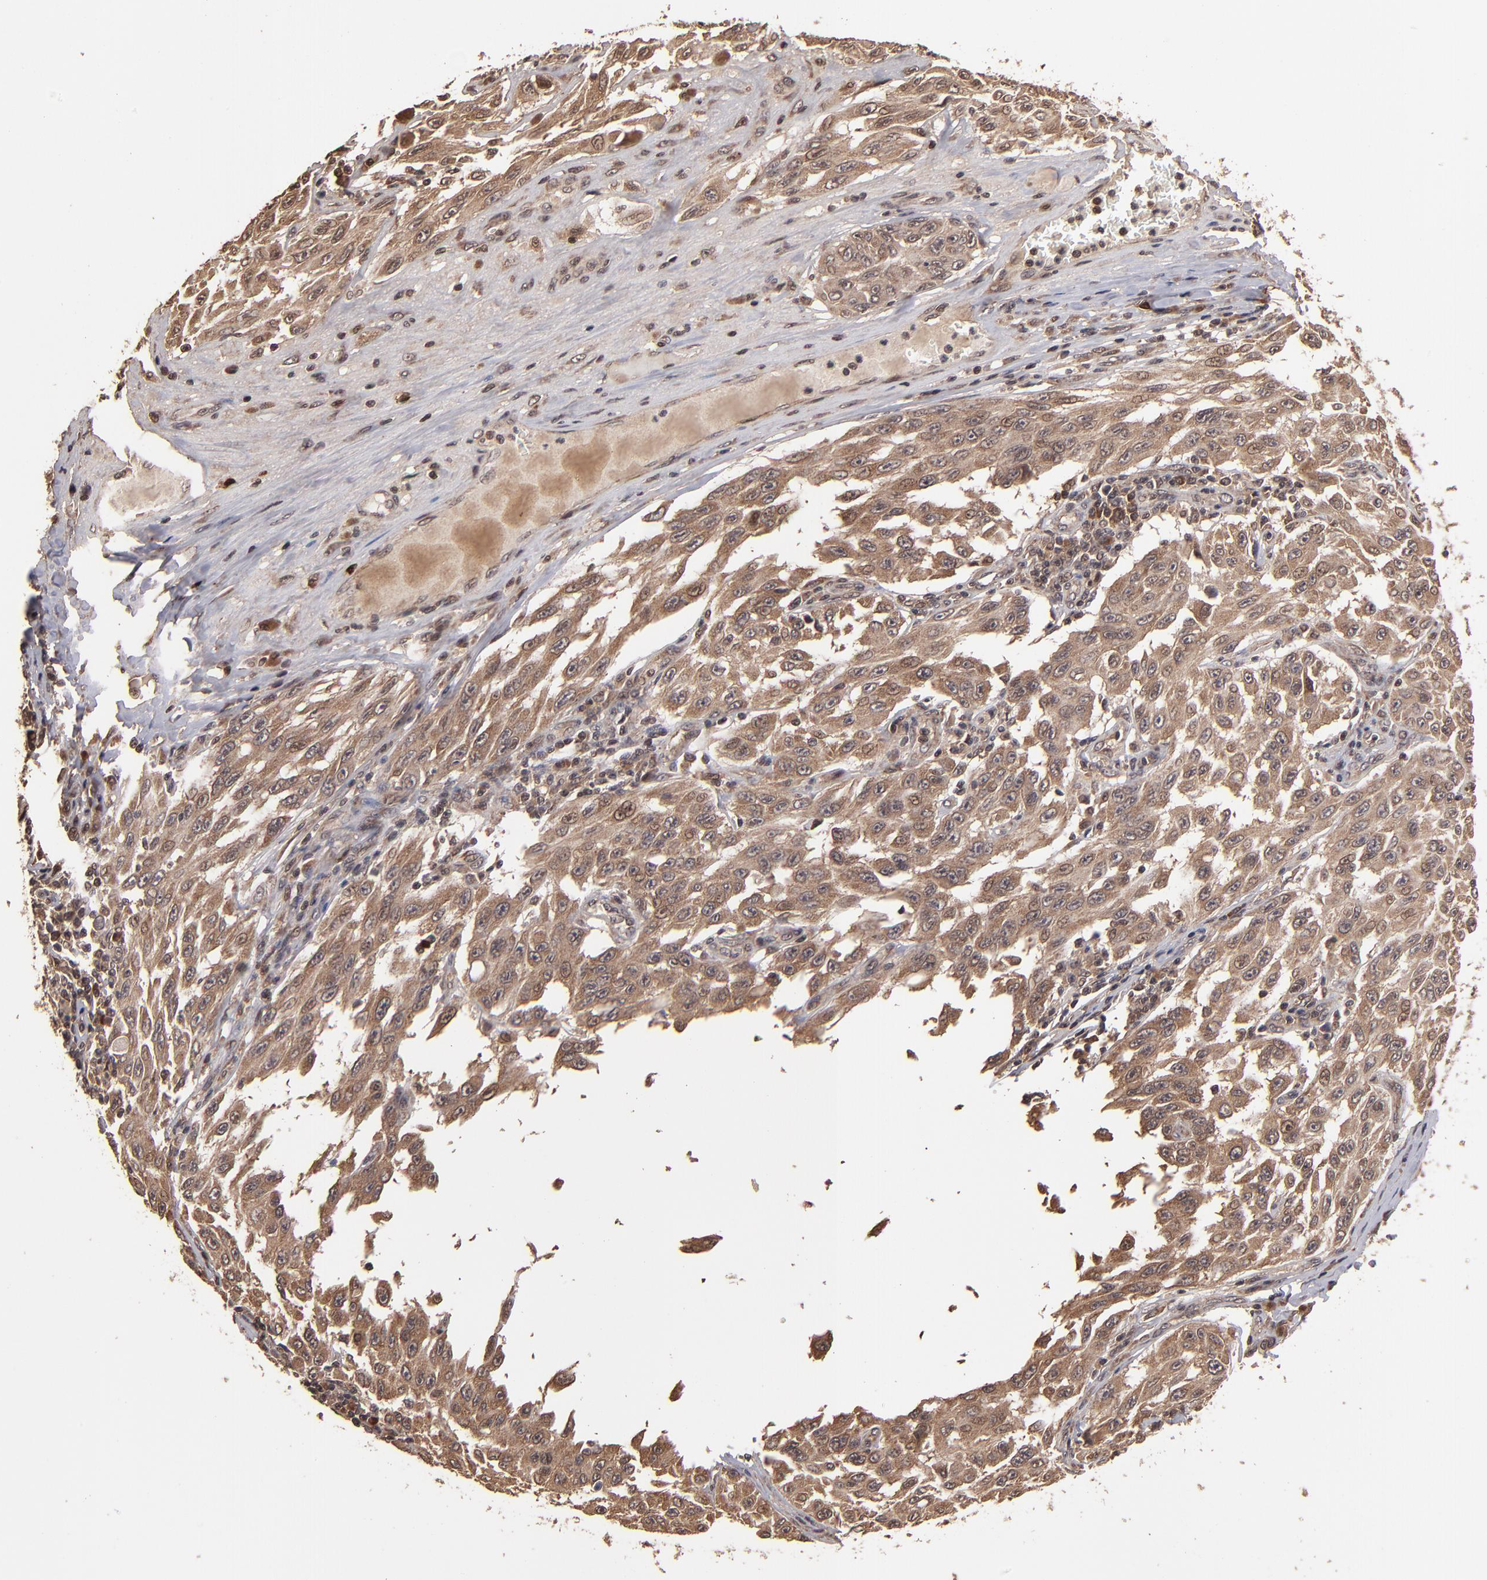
{"staining": {"intensity": "moderate", "quantity": ">75%", "location": "cytoplasmic/membranous"}, "tissue": "melanoma", "cell_type": "Tumor cells", "image_type": "cancer", "snomed": [{"axis": "morphology", "description": "Malignant melanoma, NOS"}, {"axis": "topography", "description": "Skin"}], "caption": "Malignant melanoma tissue demonstrates moderate cytoplasmic/membranous expression in approximately >75% of tumor cells, visualized by immunohistochemistry.", "gene": "NFE2L2", "patient": {"sex": "male", "age": 30}}